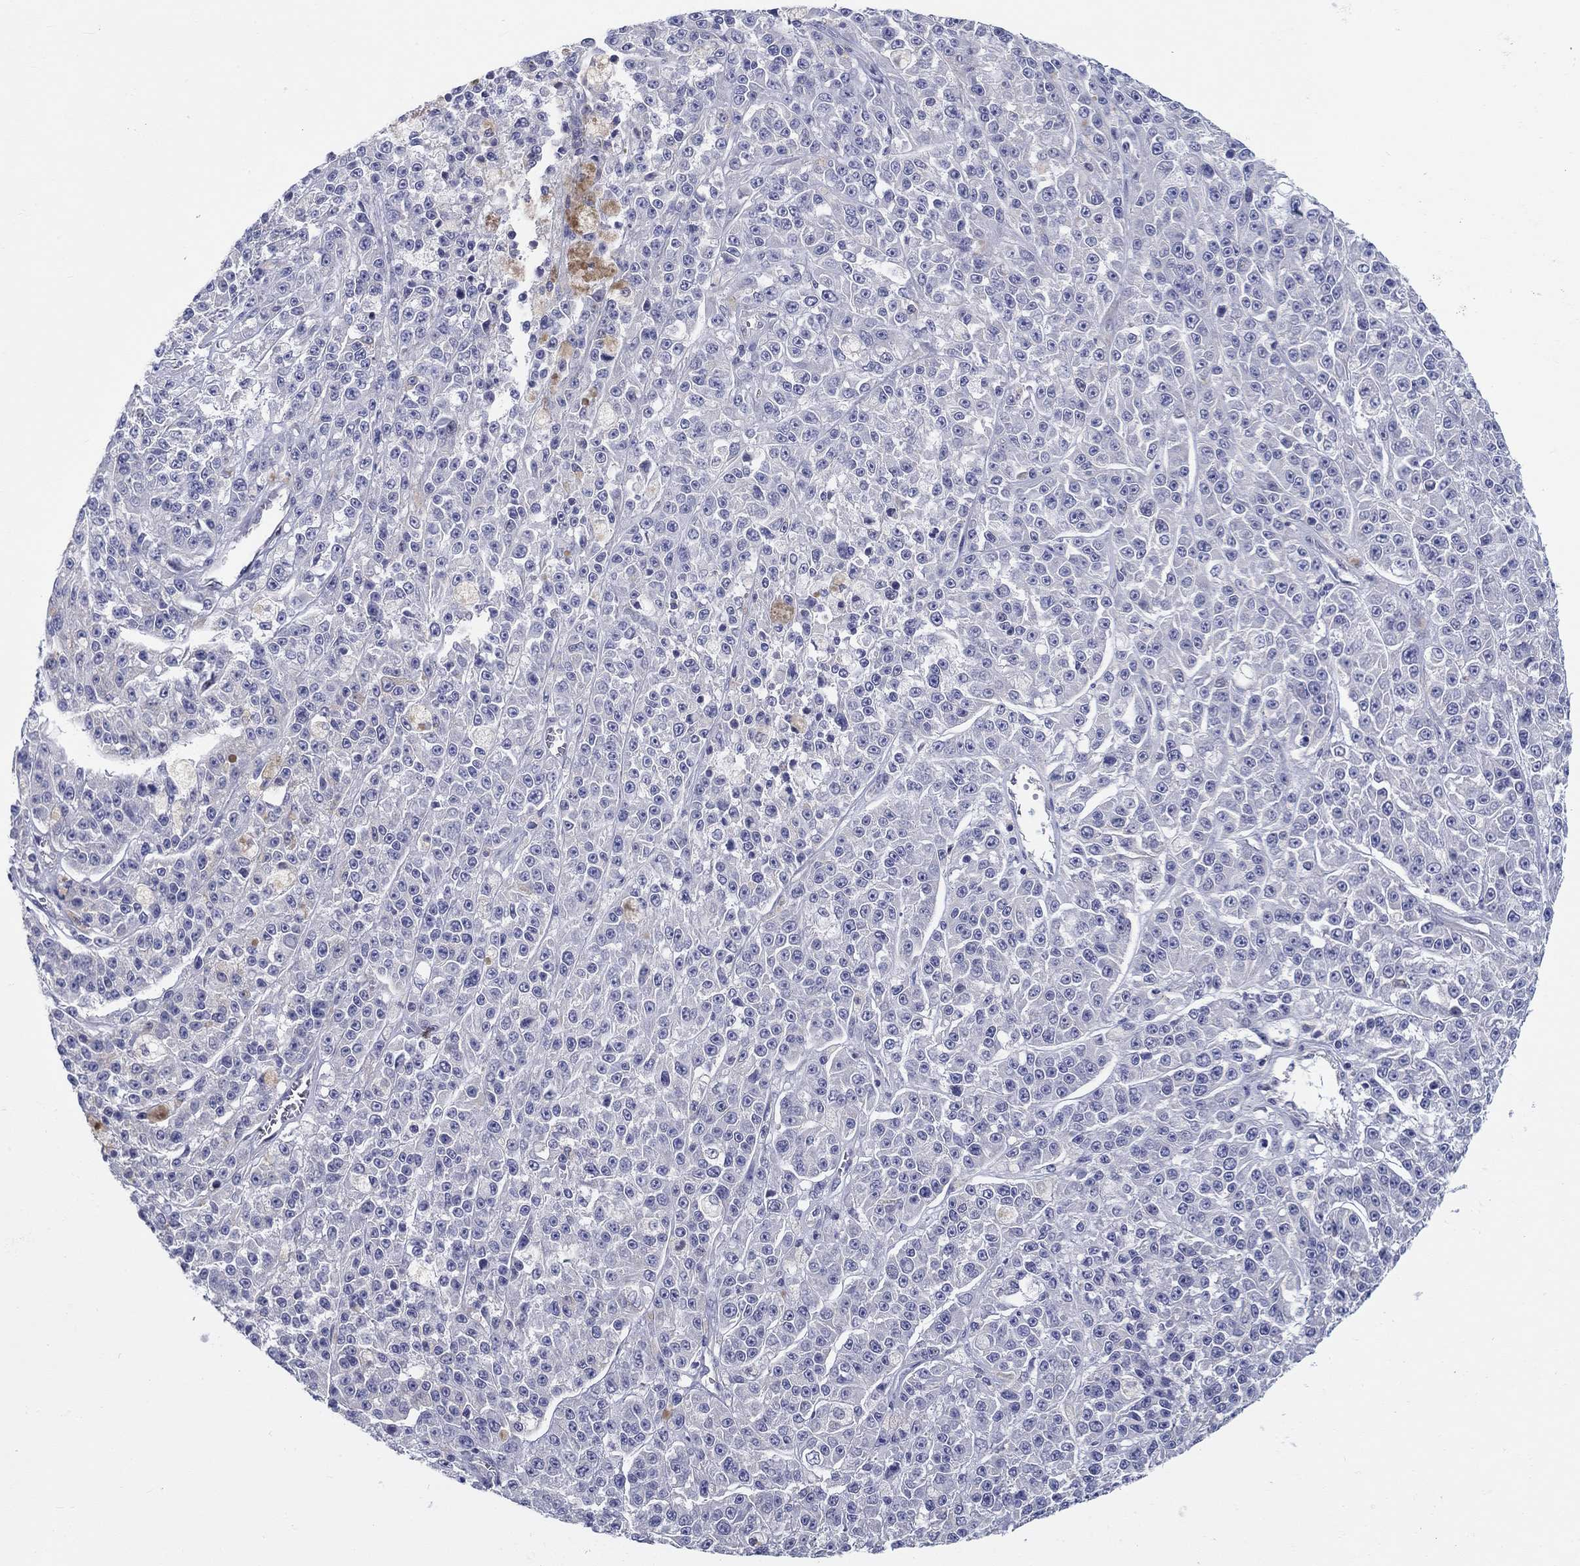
{"staining": {"intensity": "negative", "quantity": "none", "location": "none"}, "tissue": "melanoma", "cell_type": "Tumor cells", "image_type": "cancer", "snomed": [{"axis": "morphology", "description": "Malignant melanoma, NOS"}, {"axis": "topography", "description": "Skin"}], "caption": "Melanoma stained for a protein using immunohistochemistry reveals no positivity tumor cells.", "gene": "CRYGD", "patient": {"sex": "female", "age": 58}}